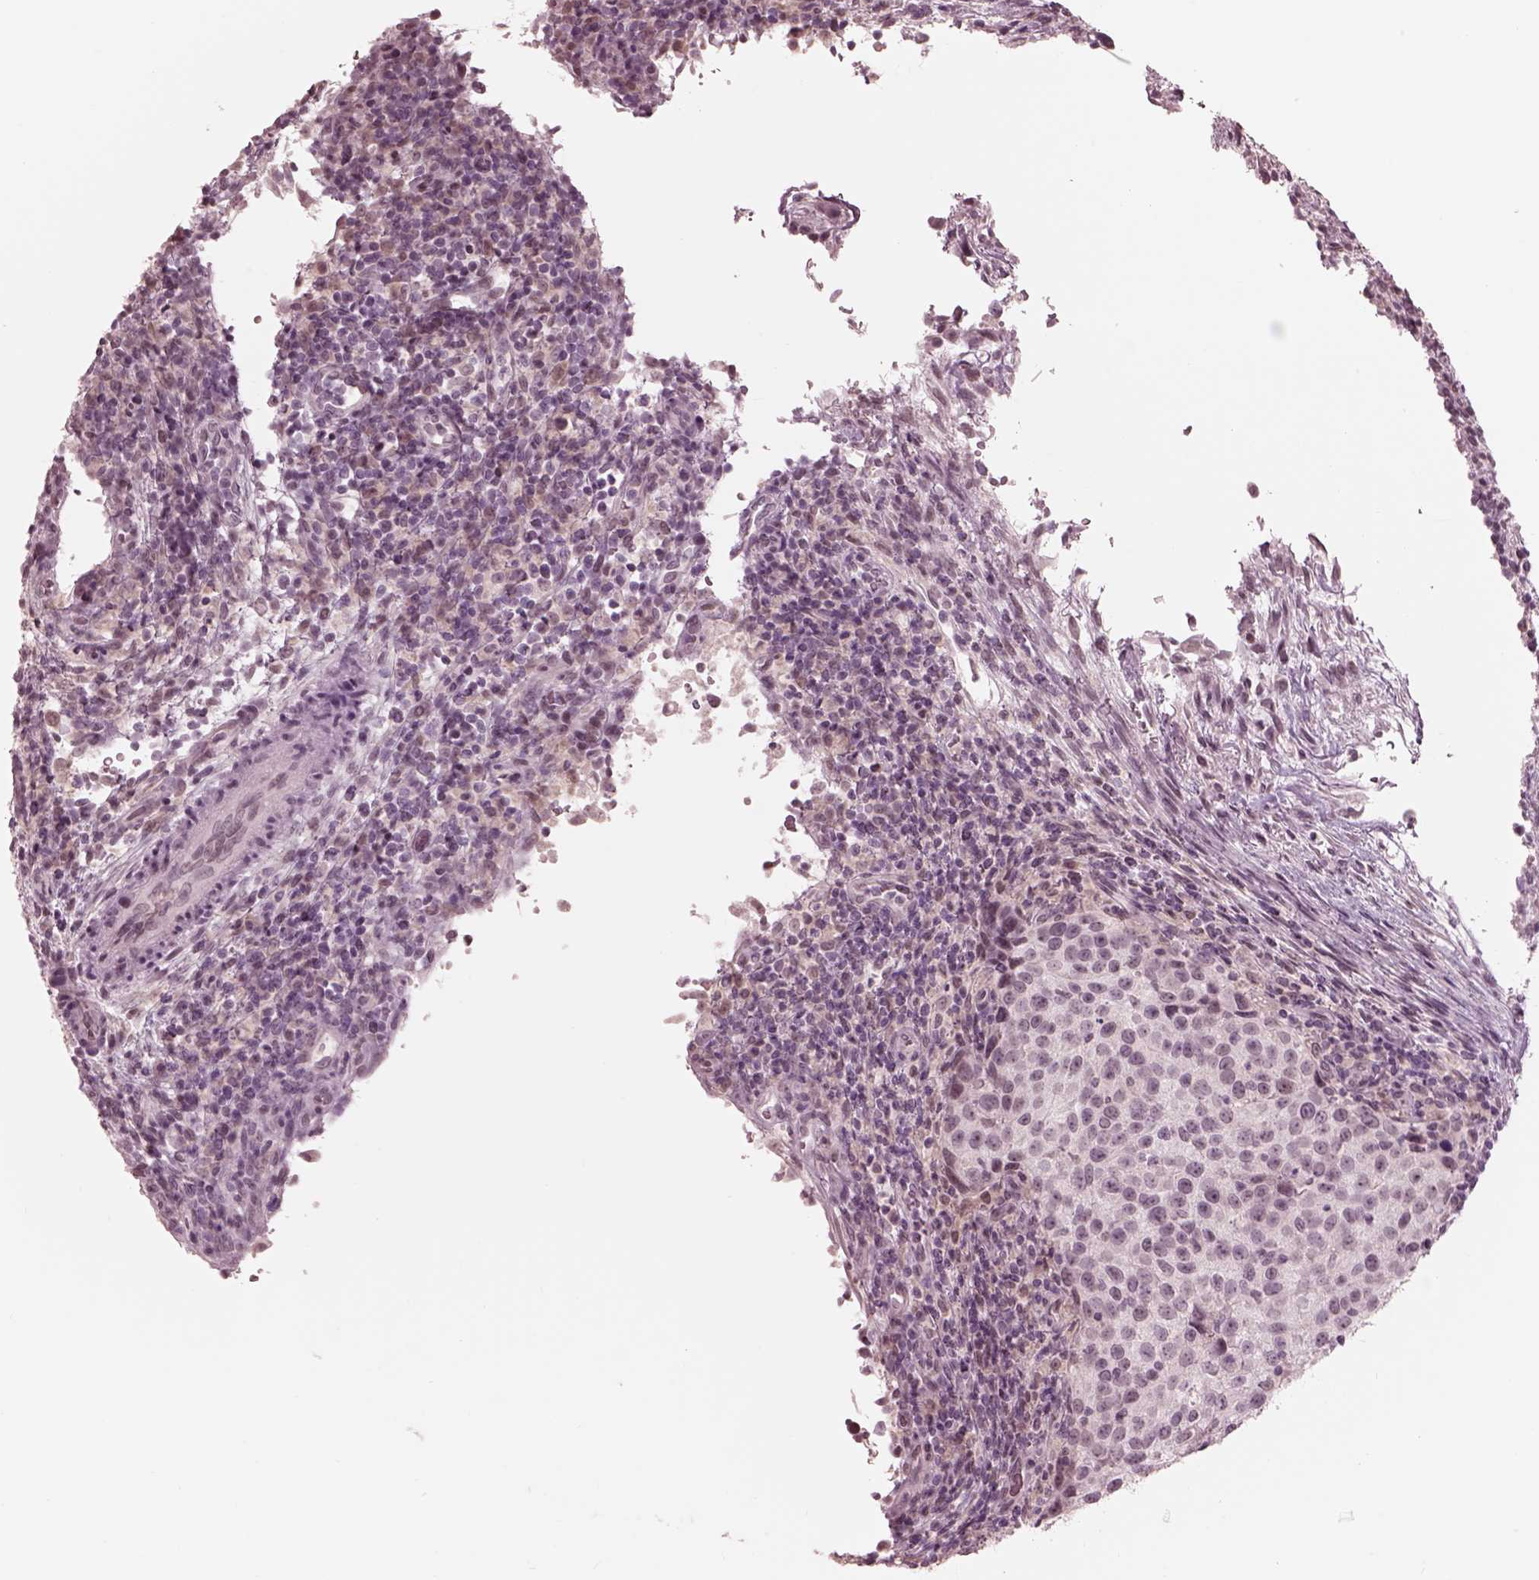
{"staining": {"intensity": "negative", "quantity": "none", "location": "none"}, "tissue": "urothelial cancer", "cell_type": "Tumor cells", "image_type": "cancer", "snomed": [{"axis": "morphology", "description": "Urothelial carcinoma, High grade"}, {"axis": "topography", "description": "Urinary bladder"}], "caption": "The micrograph shows no staining of tumor cells in urothelial cancer.", "gene": "GARIN4", "patient": {"sex": "female", "age": 78}}